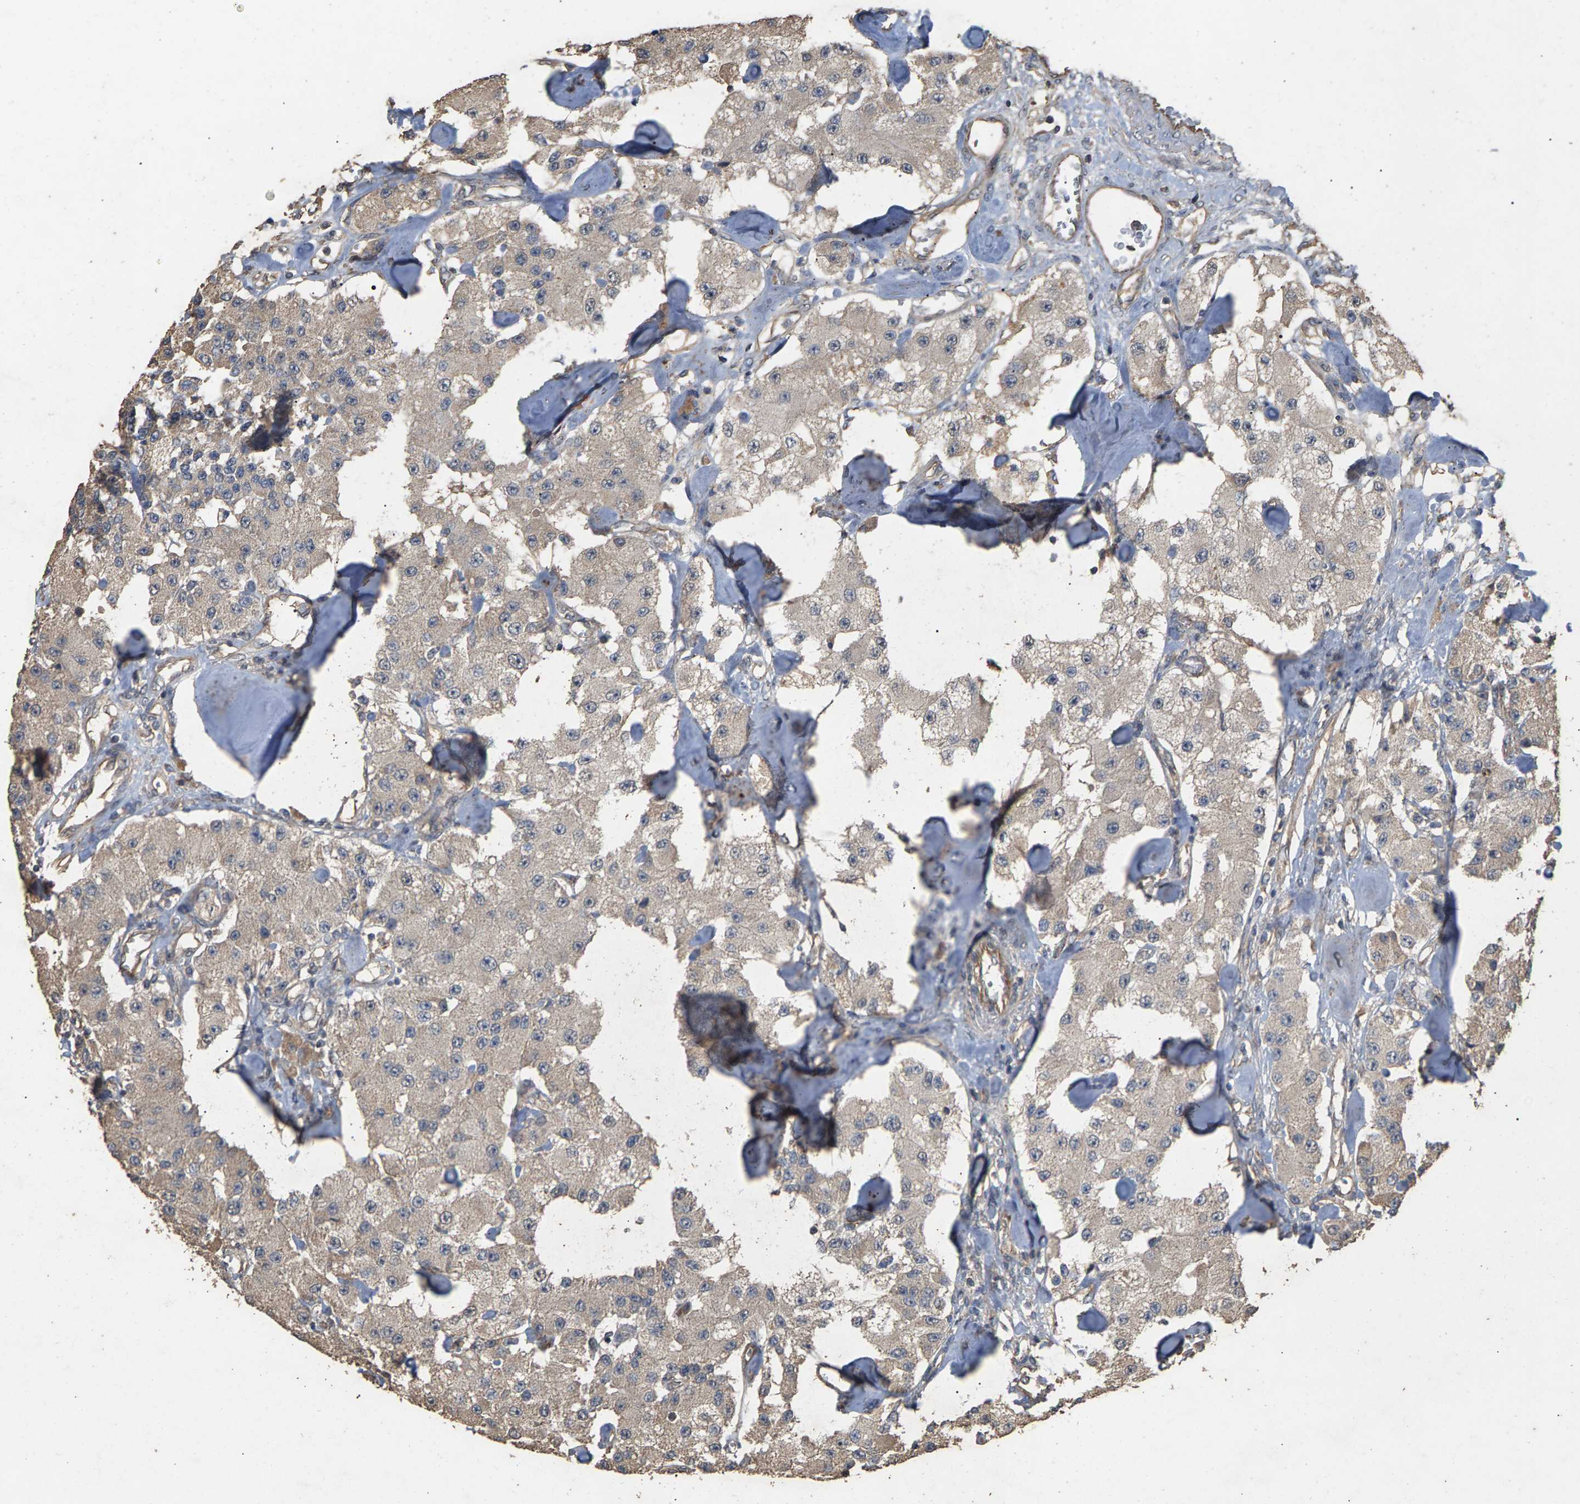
{"staining": {"intensity": "moderate", "quantity": "25%-75%", "location": "cytoplasmic/membranous"}, "tissue": "carcinoid", "cell_type": "Tumor cells", "image_type": "cancer", "snomed": [{"axis": "morphology", "description": "Carcinoid, malignant, NOS"}, {"axis": "topography", "description": "Pancreas"}], "caption": "Carcinoid stained for a protein (brown) exhibits moderate cytoplasmic/membranous positive staining in approximately 25%-75% of tumor cells.", "gene": "HTRA3", "patient": {"sex": "male", "age": 41}}